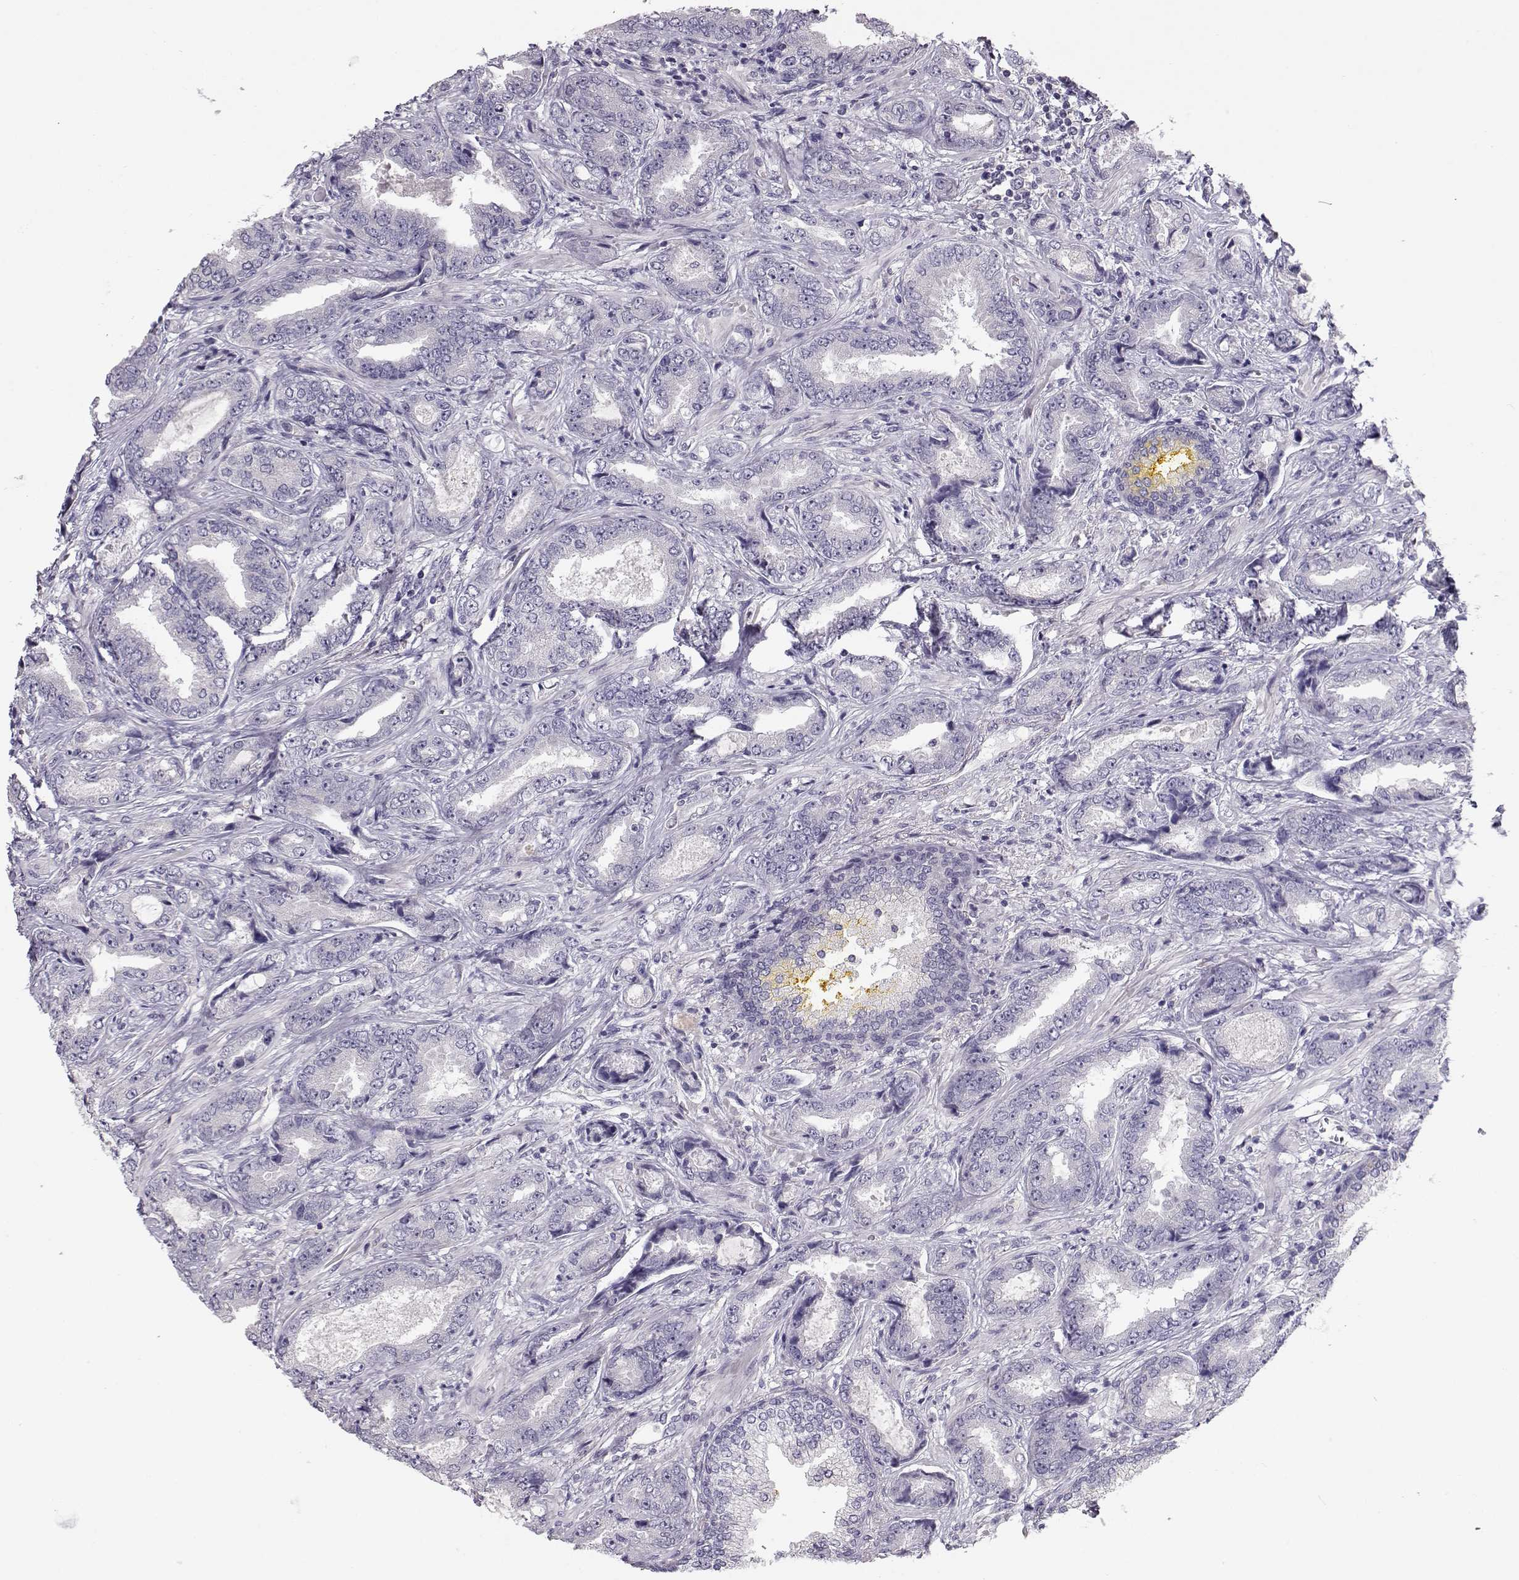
{"staining": {"intensity": "negative", "quantity": "none", "location": "none"}, "tissue": "prostate cancer", "cell_type": "Tumor cells", "image_type": "cancer", "snomed": [{"axis": "morphology", "description": "Adenocarcinoma, Low grade"}, {"axis": "topography", "description": "Prostate"}], "caption": "Prostate cancer was stained to show a protein in brown. There is no significant positivity in tumor cells.", "gene": "GRK1", "patient": {"sex": "male", "age": 68}}